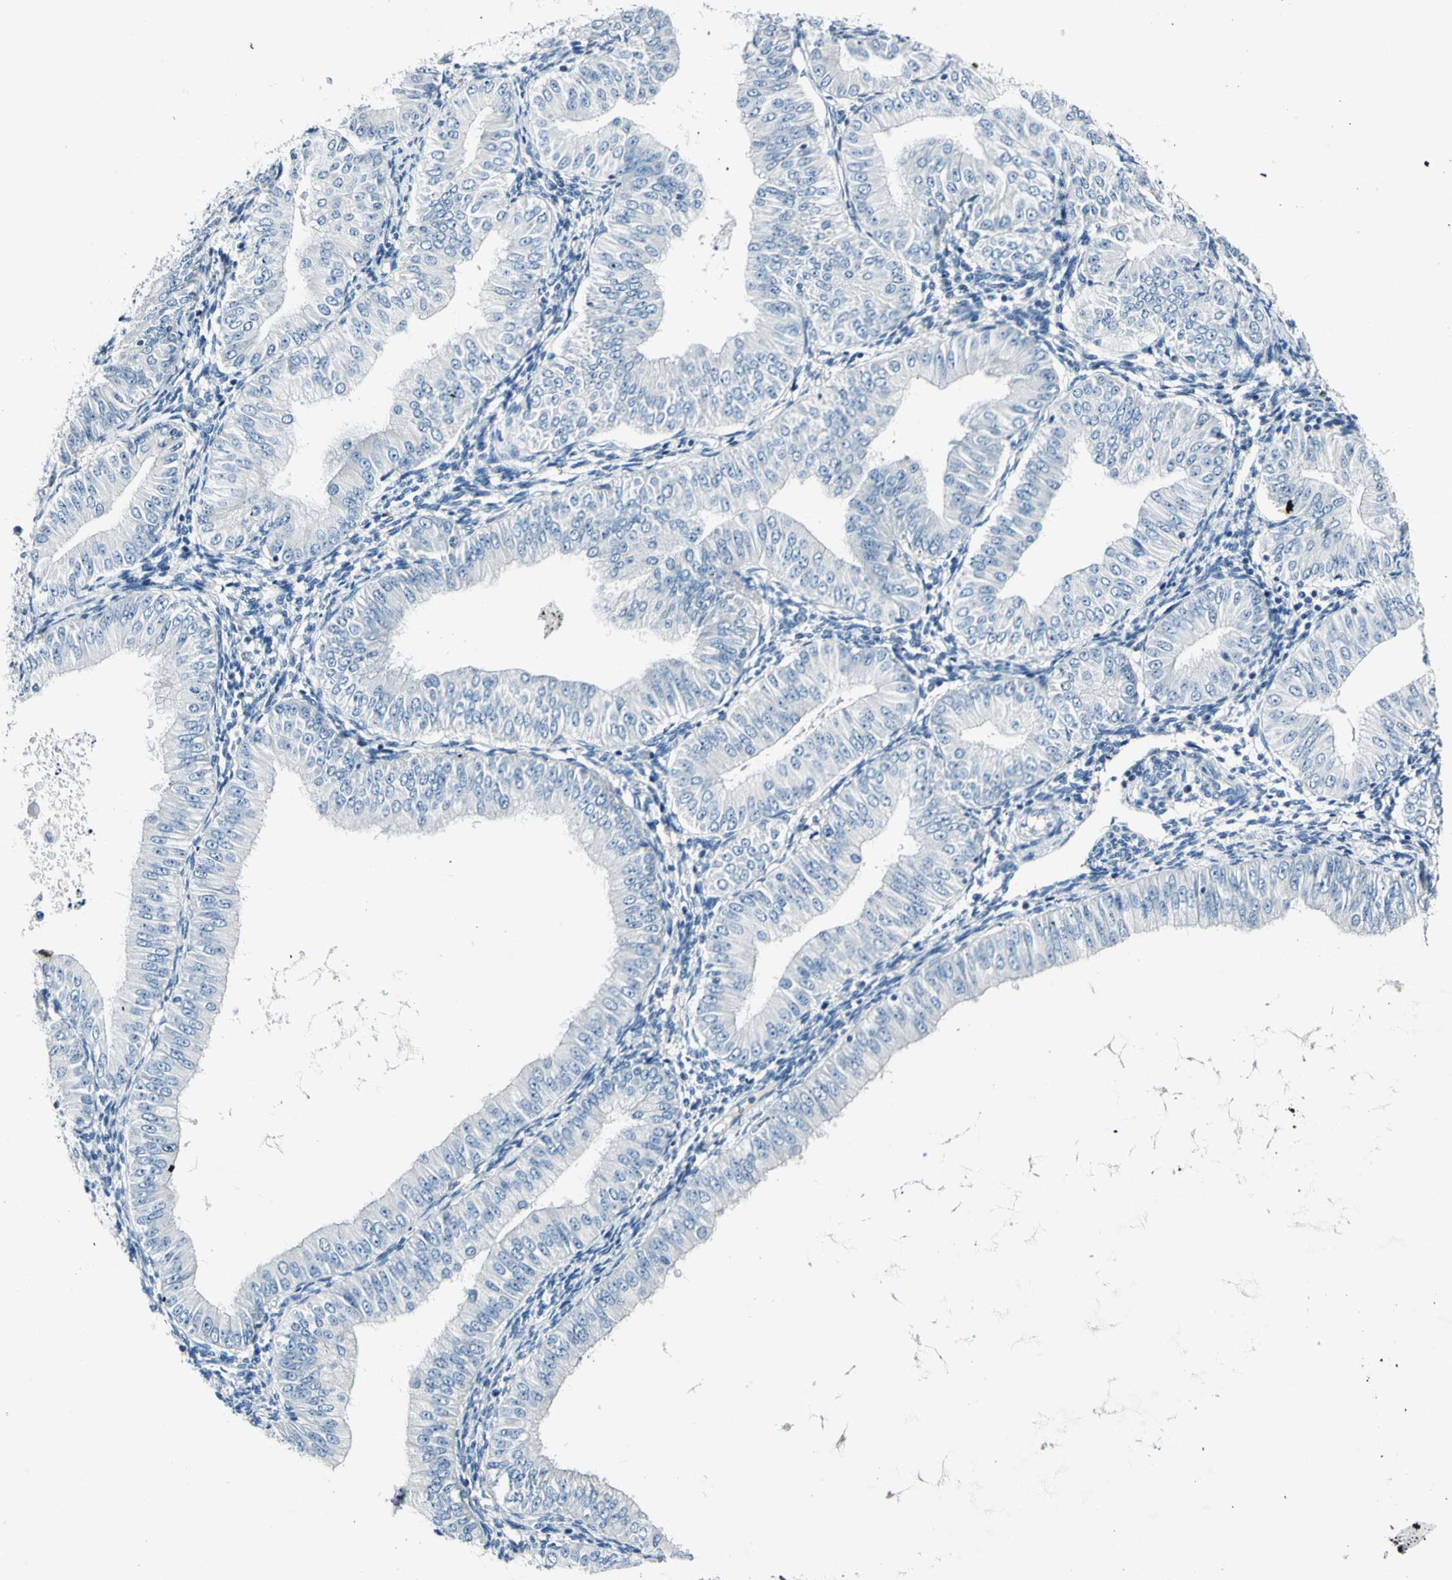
{"staining": {"intensity": "negative", "quantity": "none", "location": "none"}, "tissue": "endometrial cancer", "cell_type": "Tumor cells", "image_type": "cancer", "snomed": [{"axis": "morphology", "description": "Normal tissue, NOS"}, {"axis": "morphology", "description": "Adenocarcinoma, NOS"}, {"axis": "topography", "description": "Endometrium"}], "caption": "DAB immunohistochemical staining of human adenocarcinoma (endometrial) displays no significant staining in tumor cells.", "gene": "COL6A3", "patient": {"sex": "female", "age": 53}}